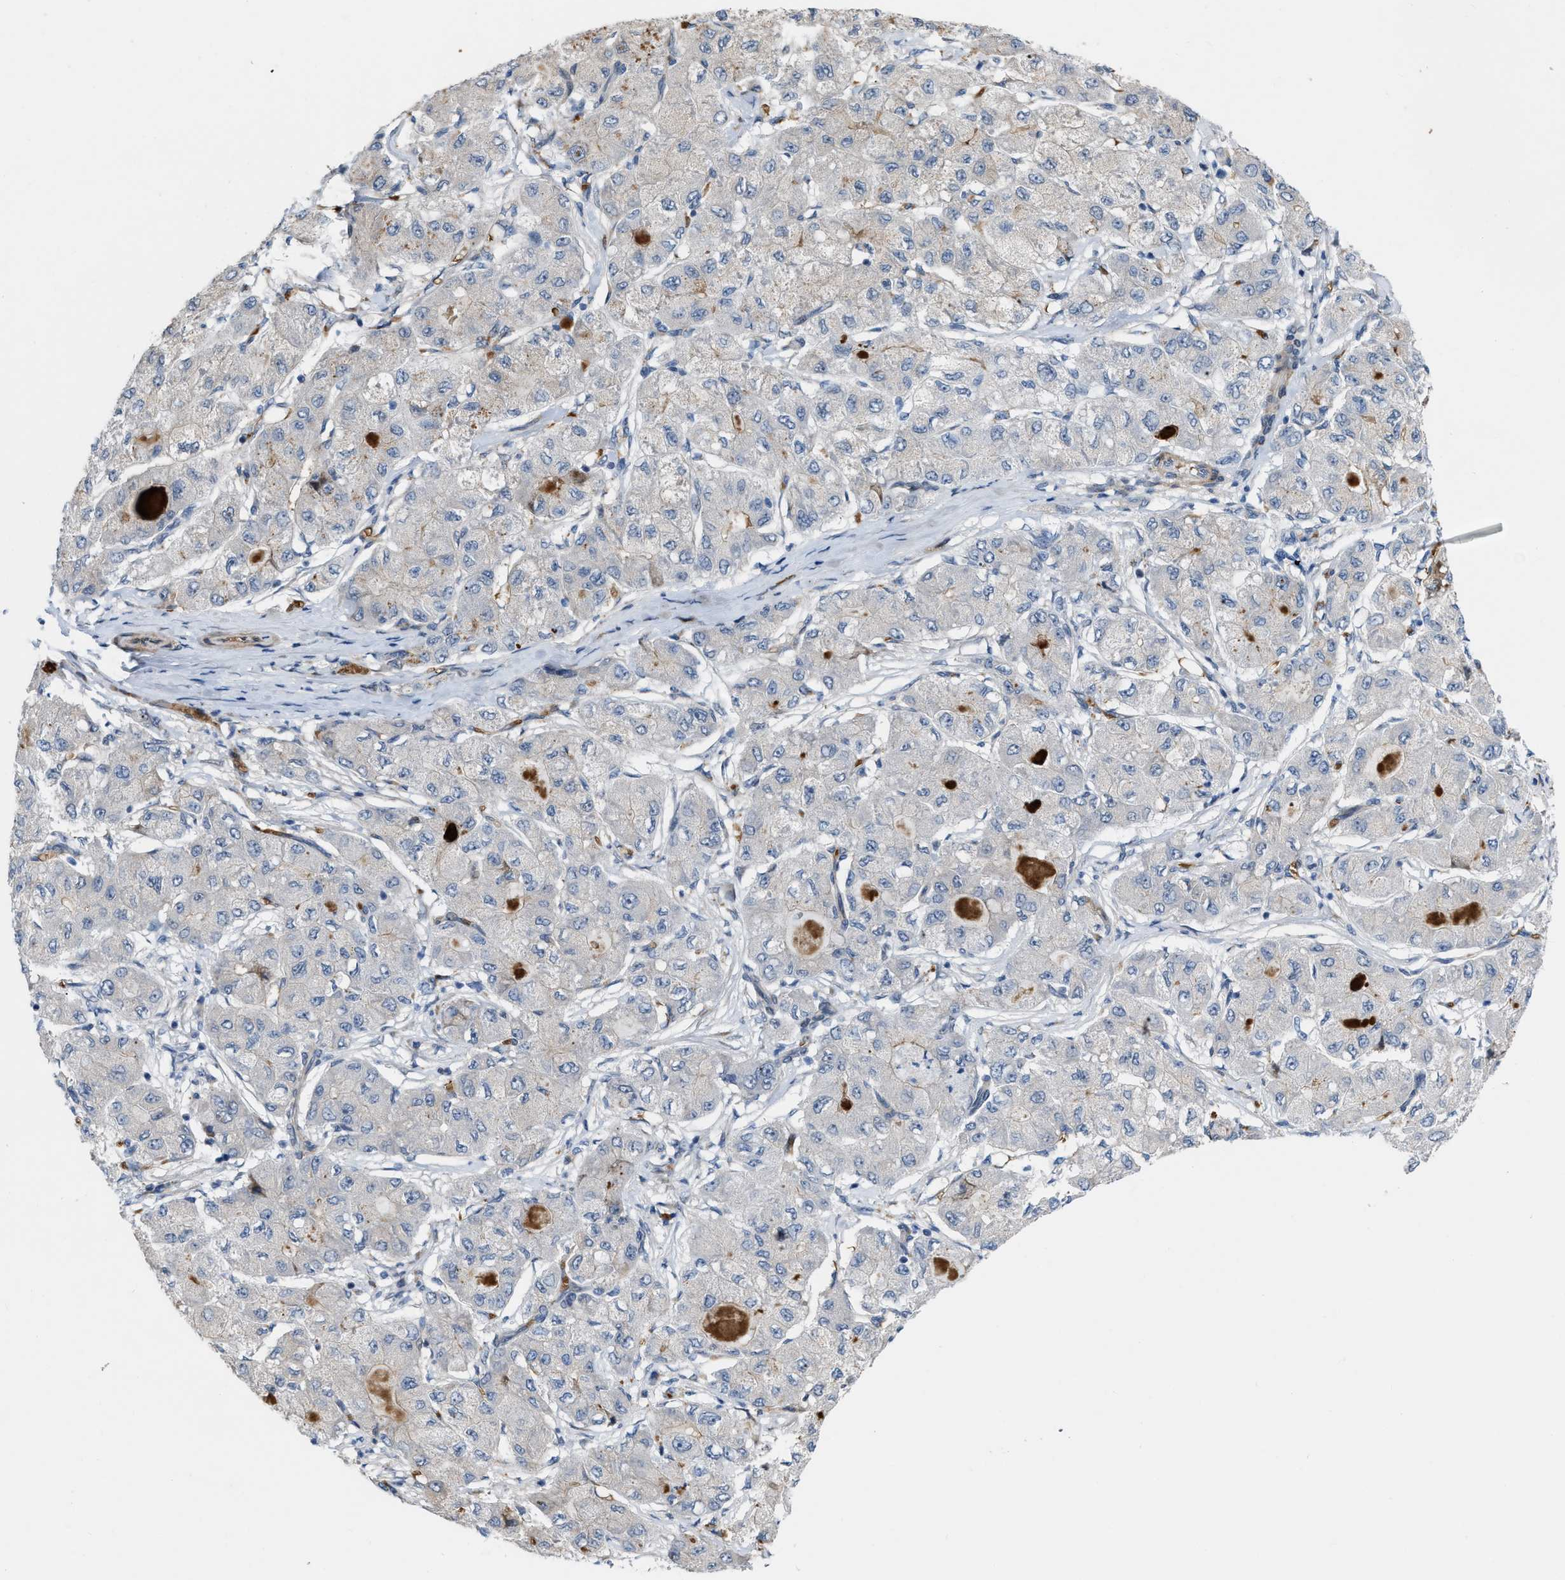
{"staining": {"intensity": "negative", "quantity": "none", "location": "none"}, "tissue": "liver cancer", "cell_type": "Tumor cells", "image_type": "cancer", "snomed": [{"axis": "morphology", "description": "Carcinoma, Hepatocellular, NOS"}, {"axis": "topography", "description": "Liver"}], "caption": "DAB (3,3'-diaminobenzidine) immunohistochemical staining of human liver cancer (hepatocellular carcinoma) shows no significant positivity in tumor cells. Brightfield microscopy of IHC stained with DAB (3,3'-diaminobenzidine) (brown) and hematoxylin (blue), captured at high magnification.", "gene": "POLR1F", "patient": {"sex": "male", "age": 80}}